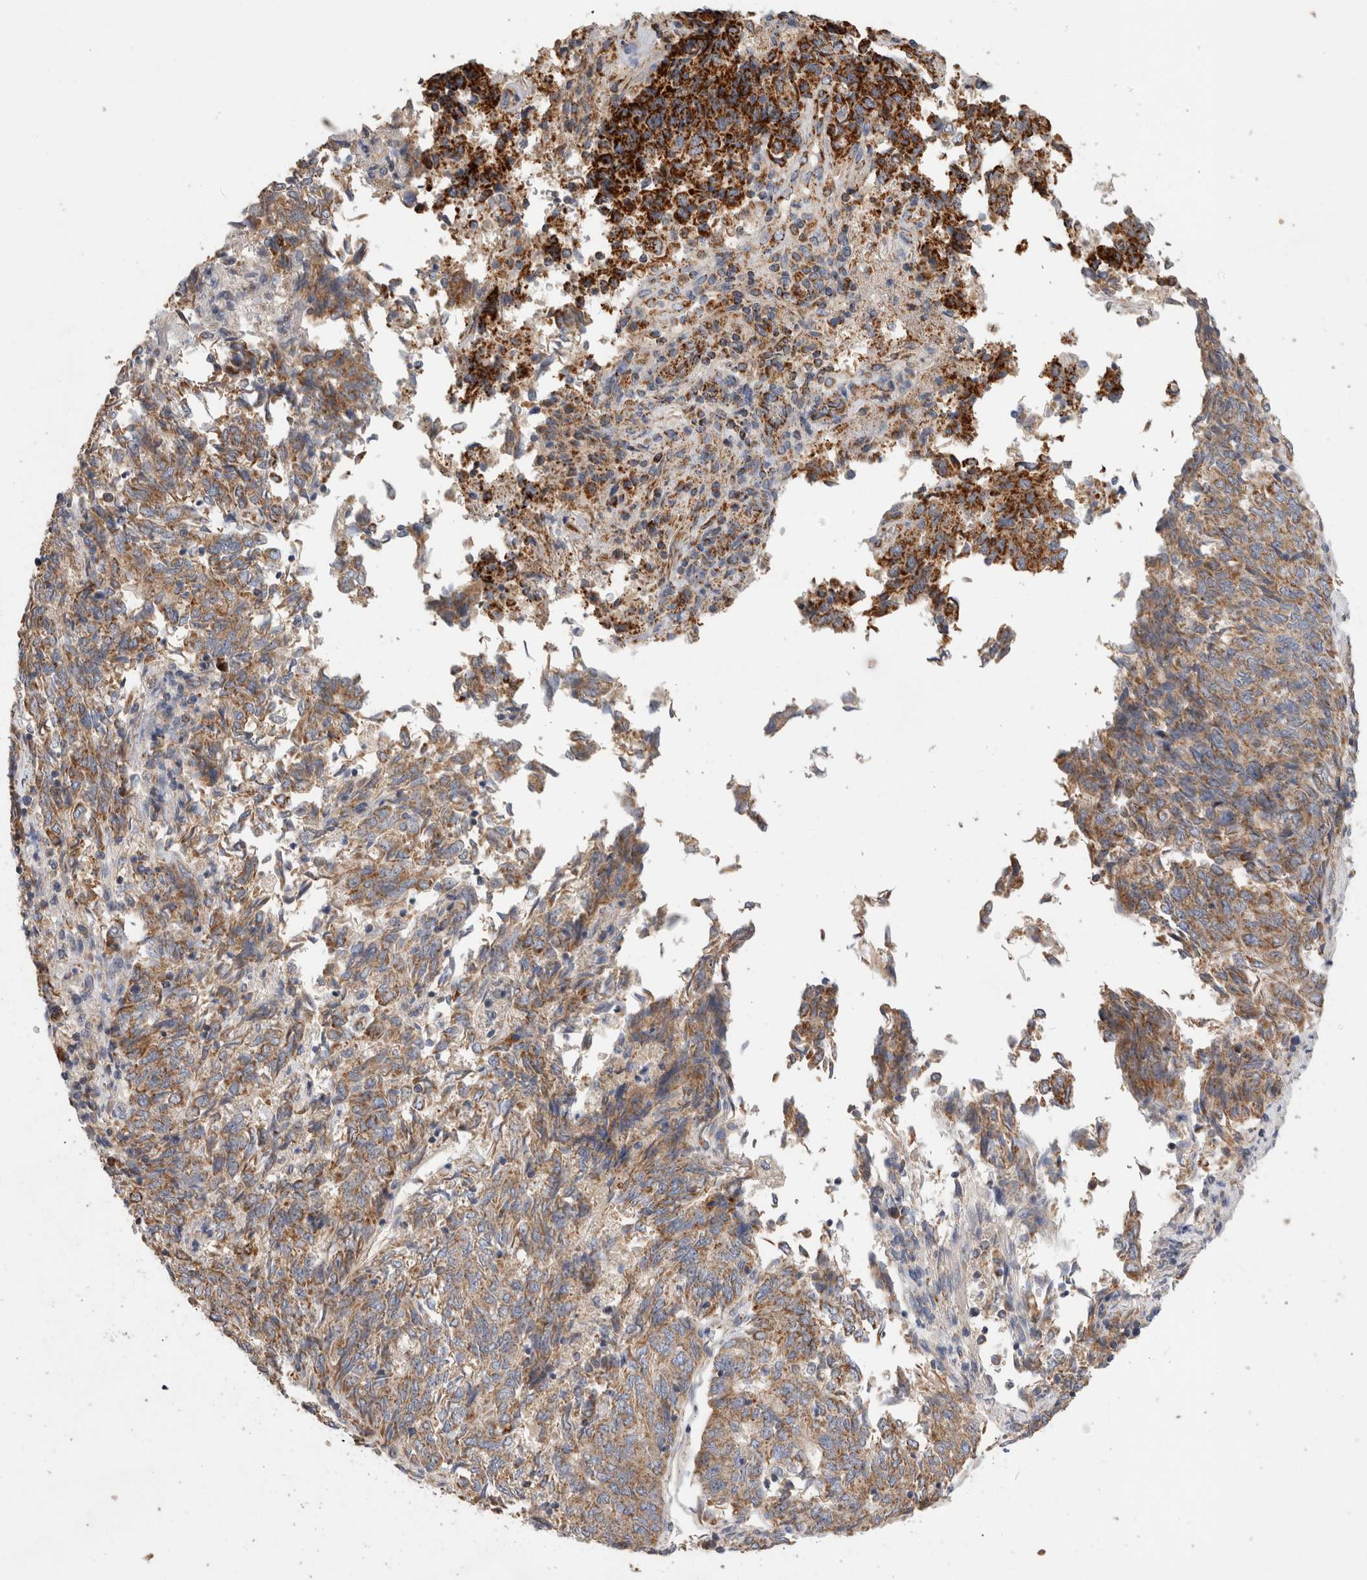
{"staining": {"intensity": "moderate", "quantity": "25%-75%", "location": "cytoplasmic/membranous"}, "tissue": "endometrial cancer", "cell_type": "Tumor cells", "image_type": "cancer", "snomed": [{"axis": "morphology", "description": "Adenocarcinoma, NOS"}, {"axis": "topography", "description": "Endometrium"}], "caption": "A histopathology image showing moderate cytoplasmic/membranous expression in about 25%-75% of tumor cells in endometrial adenocarcinoma, as visualized by brown immunohistochemical staining.", "gene": "IARS2", "patient": {"sex": "female", "age": 80}}